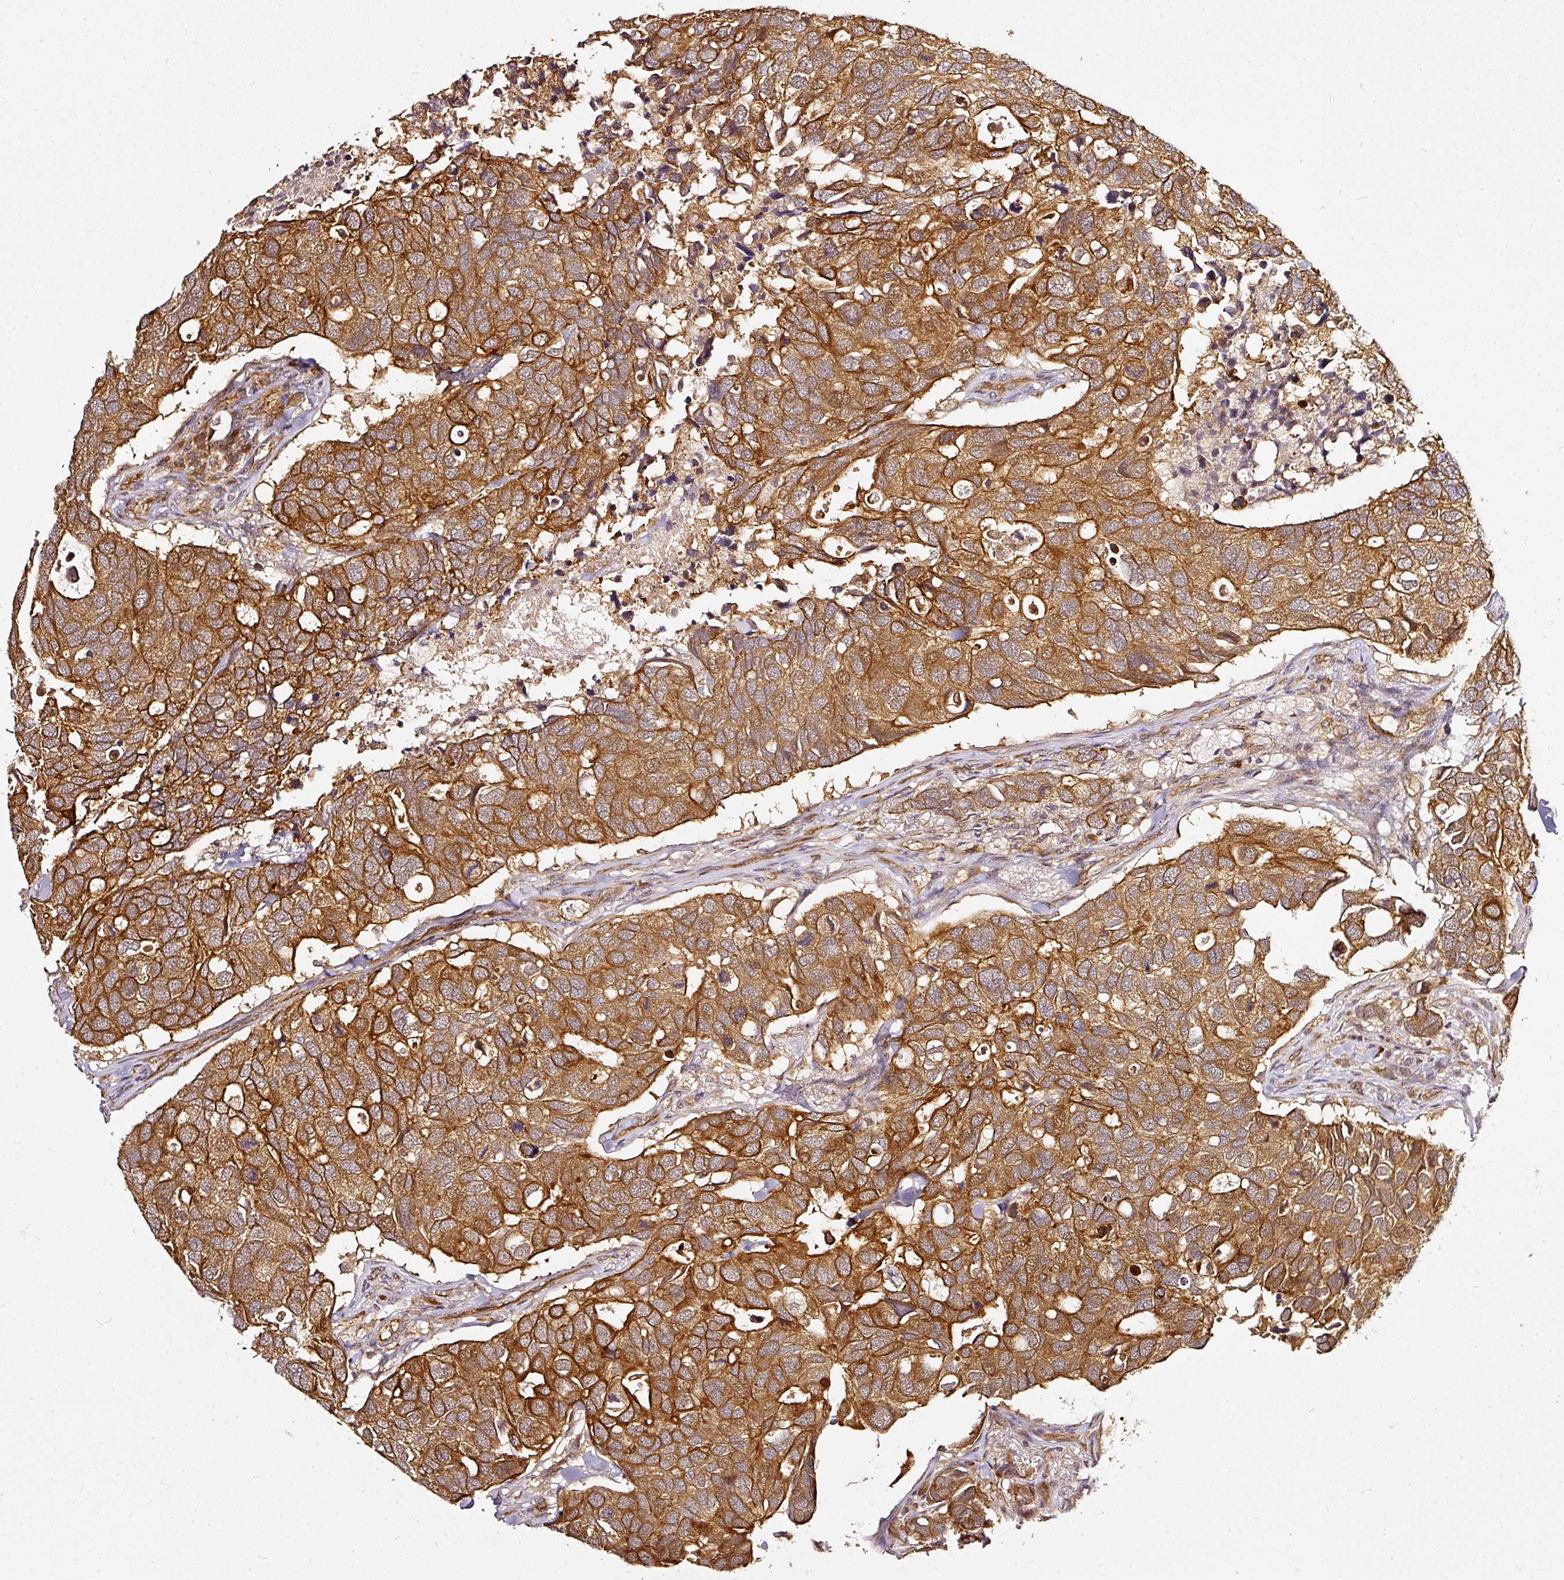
{"staining": {"intensity": "strong", "quantity": ">75%", "location": "cytoplasmic/membranous"}, "tissue": "breast cancer", "cell_type": "Tumor cells", "image_type": "cancer", "snomed": [{"axis": "morphology", "description": "Duct carcinoma"}, {"axis": "topography", "description": "Breast"}], "caption": "Human breast cancer stained with a protein marker shows strong staining in tumor cells.", "gene": "MIF4GD", "patient": {"sex": "female", "age": 83}}